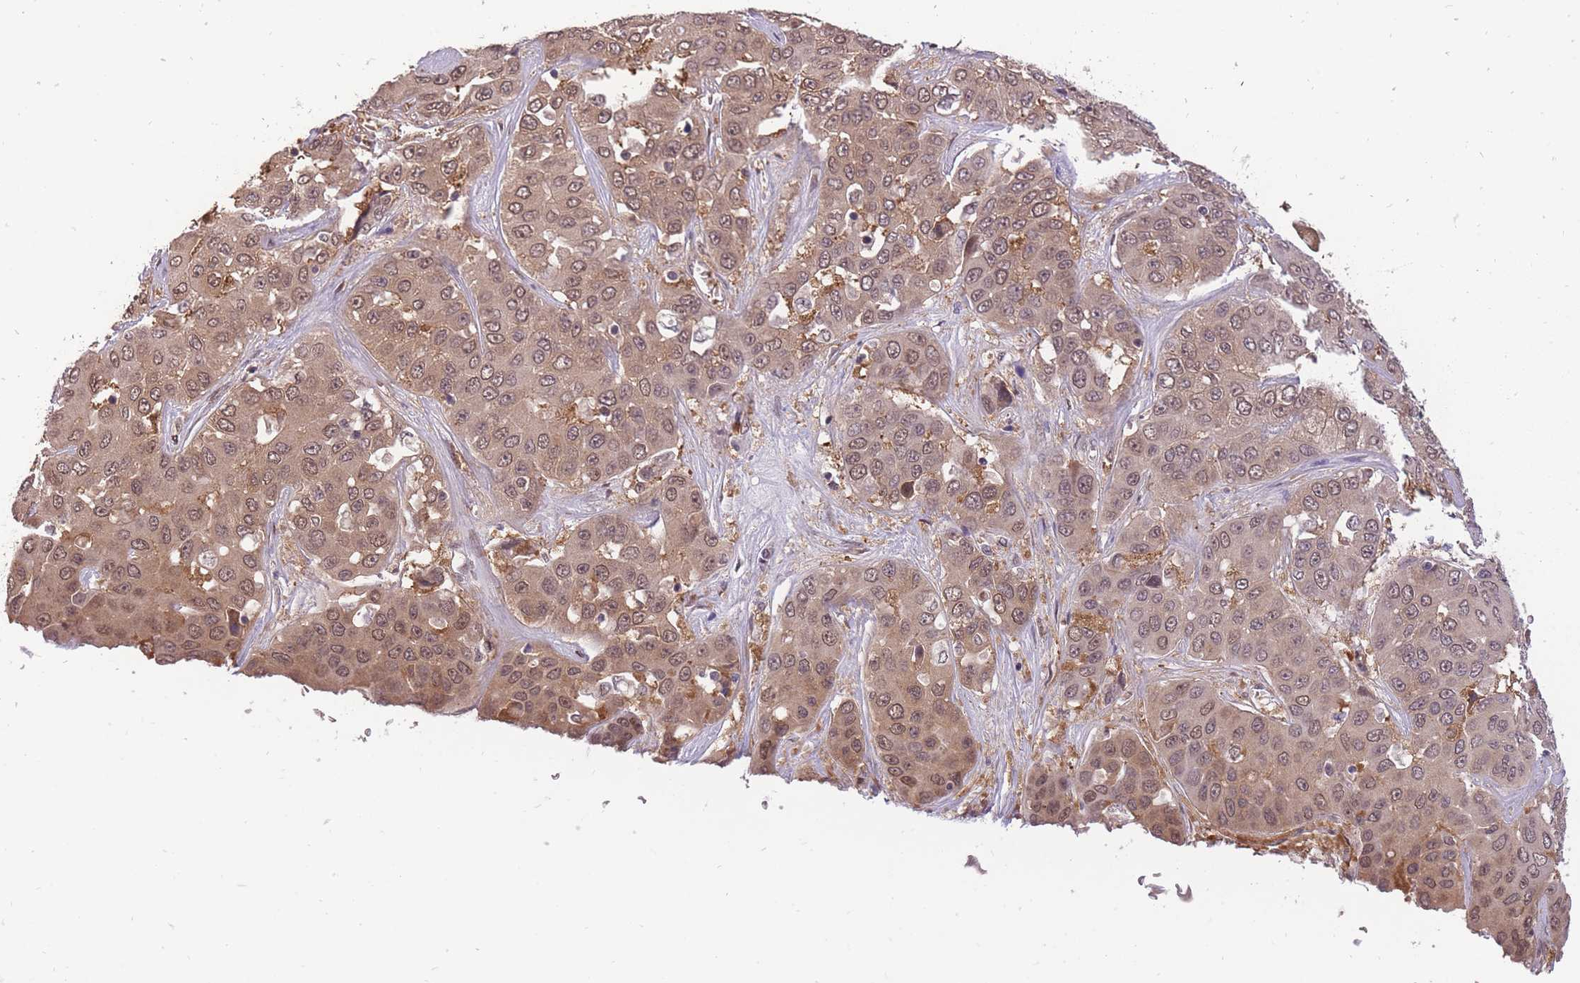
{"staining": {"intensity": "moderate", "quantity": ">75%", "location": "cytoplasmic/membranous,nuclear"}, "tissue": "liver cancer", "cell_type": "Tumor cells", "image_type": "cancer", "snomed": [{"axis": "morphology", "description": "Cholangiocarcinoma"}, {"axis": "topography", "description": "Liver"}], "caption": "Immunohistochemical staining of human liver cancer displays moderate cytoplasmic/membranous and nuclear protein expression in about >75% of tumor cells.", "gene": "CDIP1", "patient": {"sex": "female", "age": 52}}